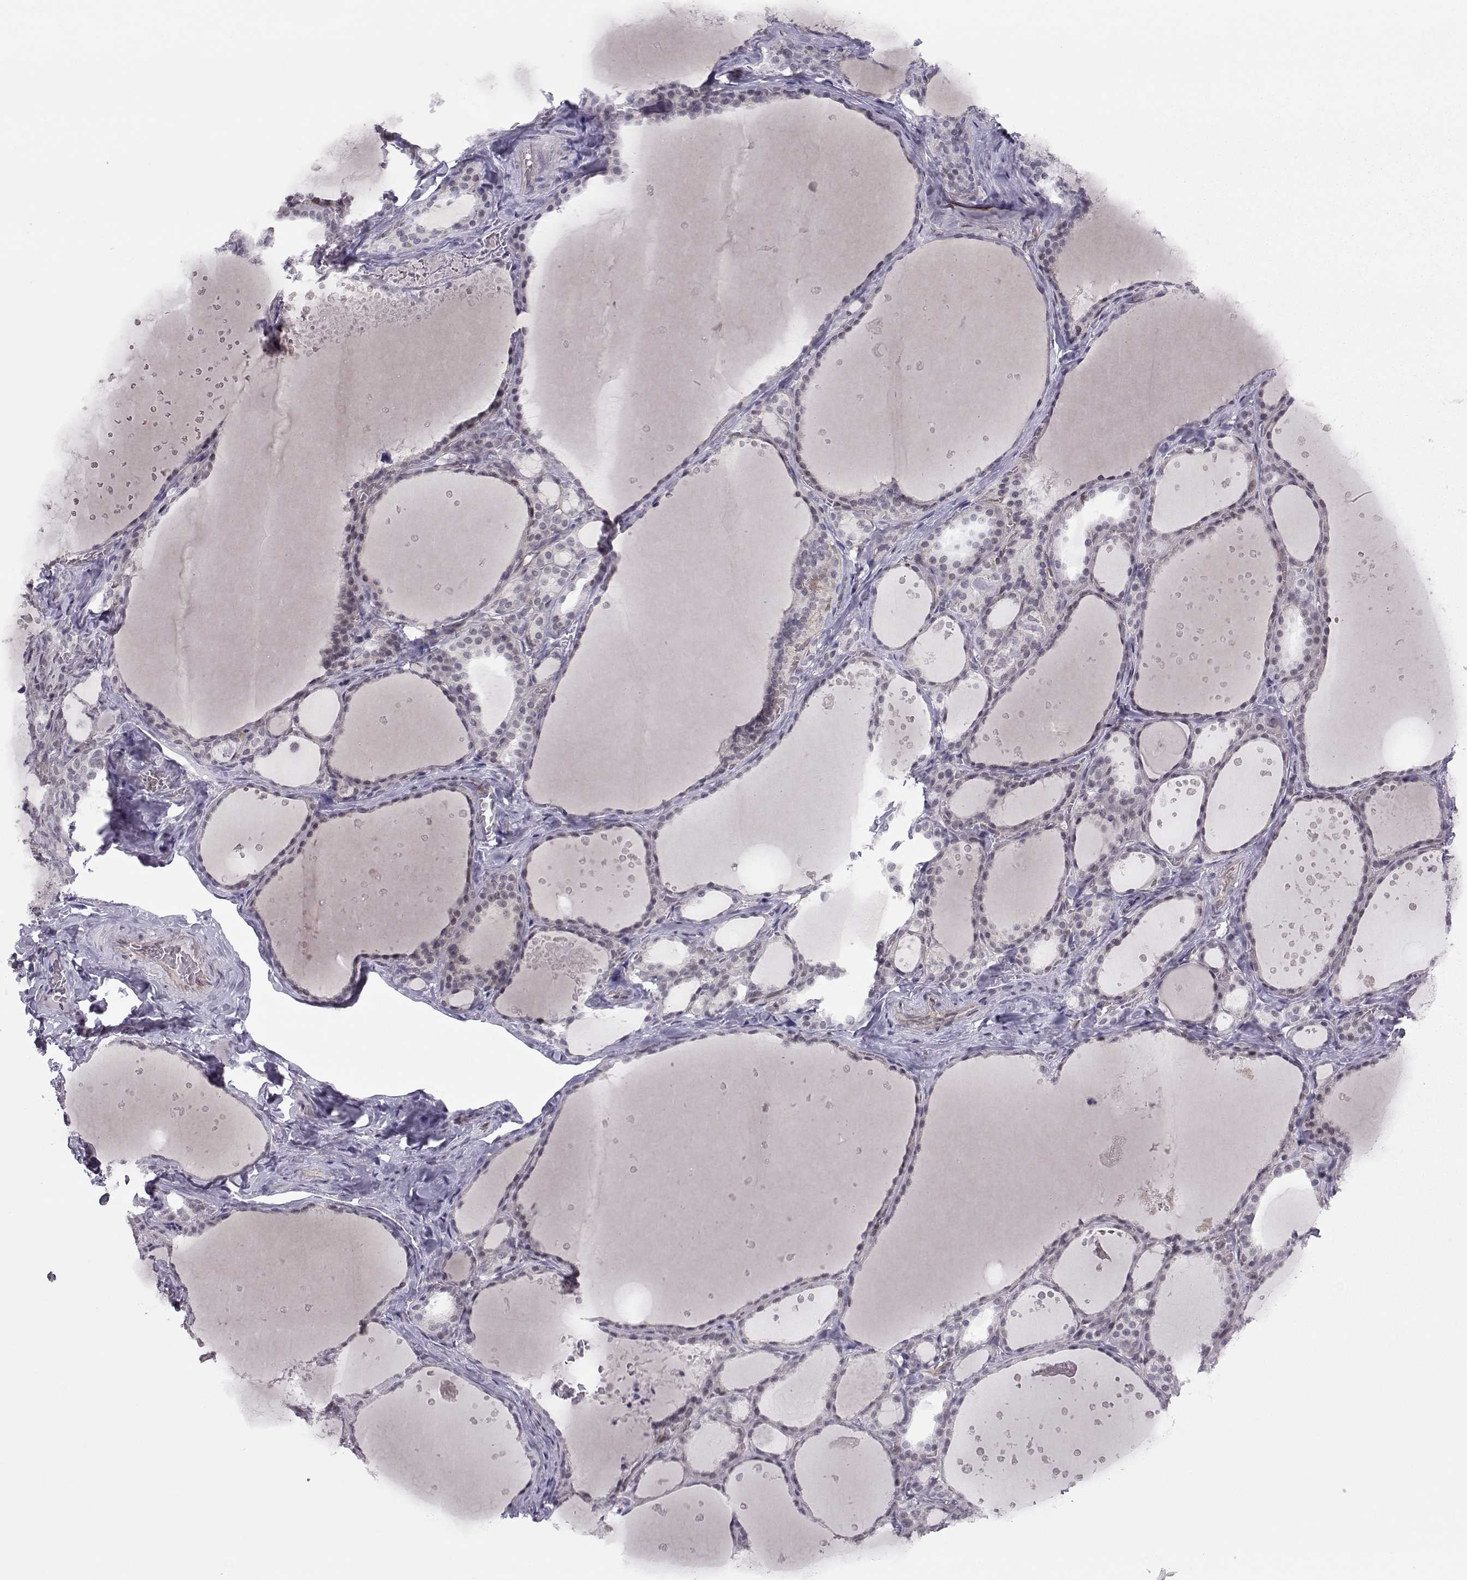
{"staining": {"intensity": "negative", "quantity": "none", "location": "none"}, "tissue": "thyroid gland", "cell_type": "Glandular cells", "image_type": "normal", "snomed": [{"axis": "morphology", "description": "Normal tissue, NOS"}, {"axis": "topography", "description": "Thyroid gland"}], "caption": "Immunohistochemical staining of benign thyroid gland reveals no significant expression in glandular cells.", "gene": "KIF13B", "patient": {"sex": "male", "age": 63}}